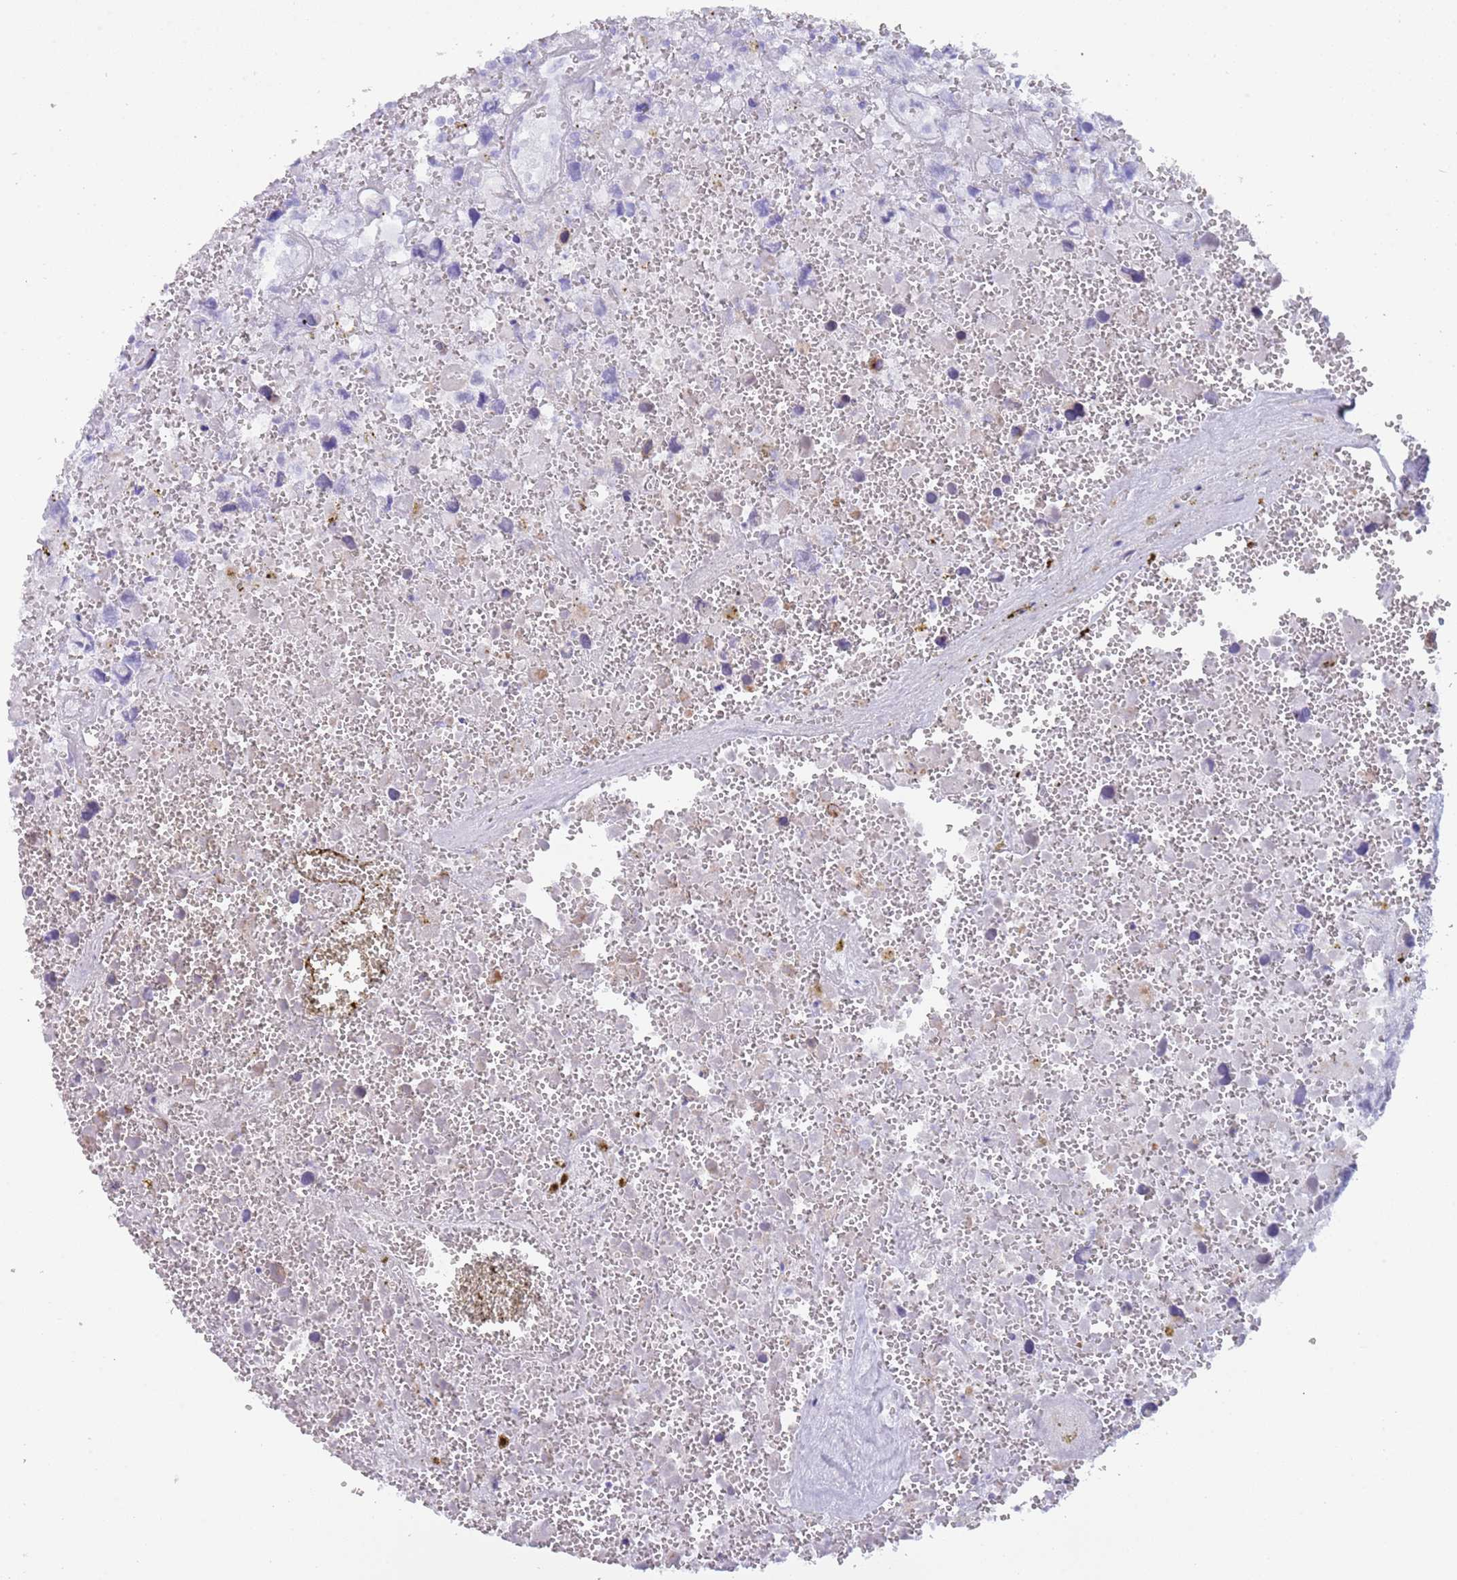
{"staining": {"intensity": "negative", "quantity": "none", "location": "none"}, "tissue": "testis cancer", "cell_type": "Tumor cells", "image_type": "cancer", "snomed": [{"axis": "morphology", "description": "Carcinoma, Embryonal, NOS"}, {"axis": "topography", "description": "Testis"}], "caption": "An immunohistochemistry photomicrograph of testis cancer (embryonal carcinoma) is shown. There is no staining in tumor cells of testis cancer (embryonal carcinoma). (DAB (3,3'-diaminobenzidine) immunohistochemistry (IHC) visualized using brightfield microscopy, high magnification).", "gene": "HDAC8", "patient": {"sex": "male", "age": 31}}